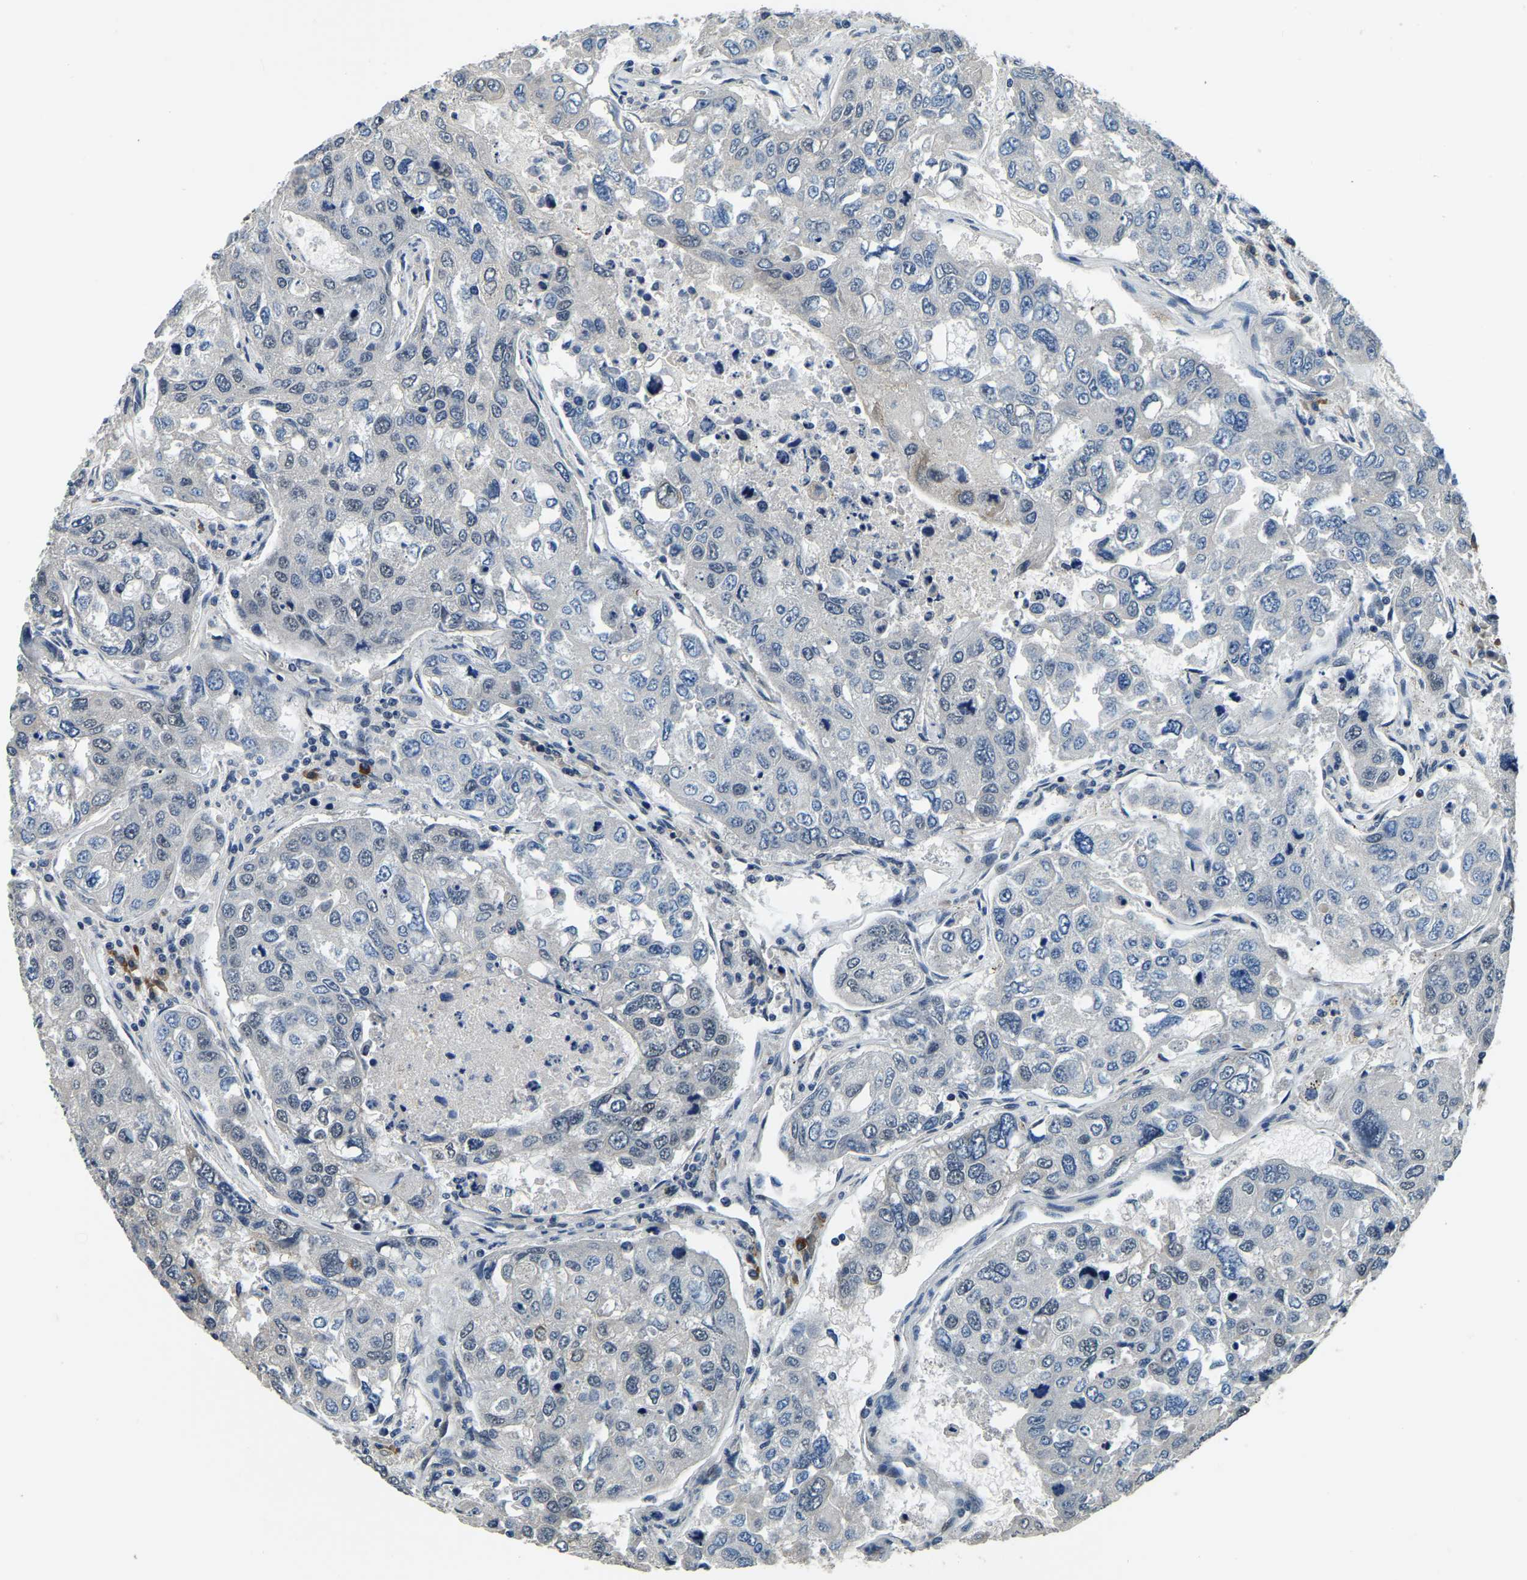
{"staining": {"intensity": "weak", "quantity": "<25%", "location": "cytoplasmic/membranous,nuclear"}, "tissue": "urothelial cancer", "cell_type": "Tumor cells", "image_type": "cancer", "snomed": [{"axis": "morphology", "description": "Urothelial carcinoma, High grade"}, {"axis": "topography", "description": "Lymph node"}, {"axis": "topography", "description": "Urinary bladder"}], "caption": "Immunohistochemistry (IHC) of human urothelial carcinoma (high-grade) exhibits no expression in tumor cells.", "gene": "ING2", "patient": {"sex": "male", "age": 51}}